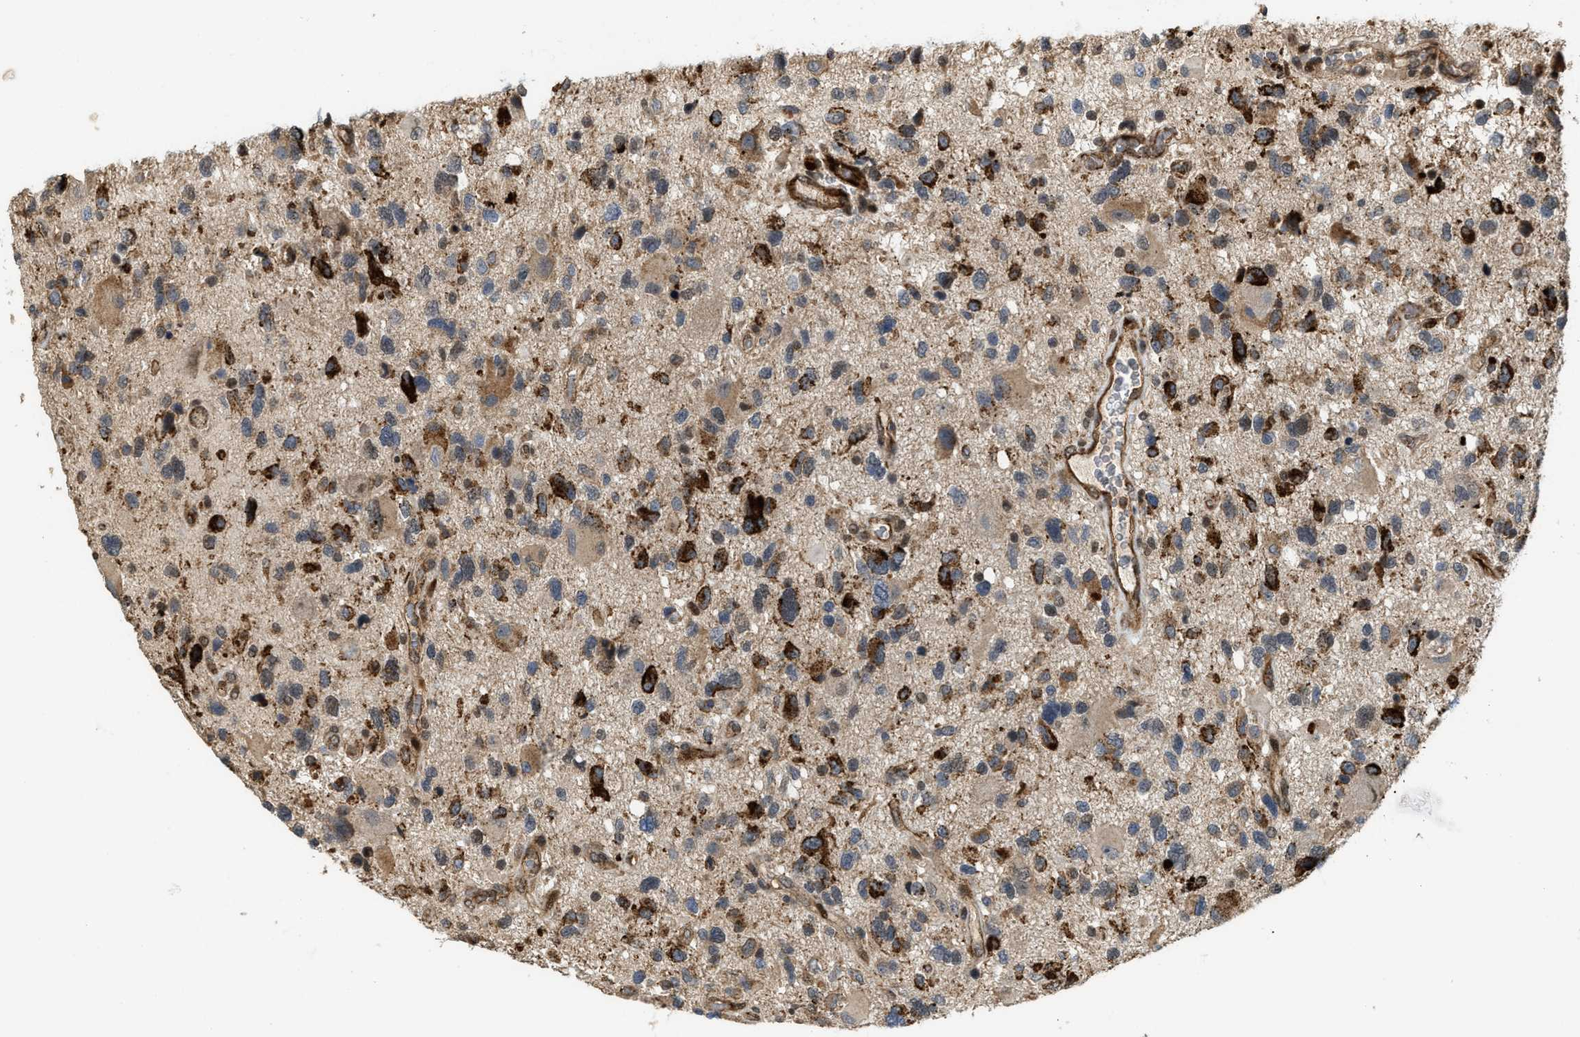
{"staining": {"intensity": "strong", "quantity": "25%-75%", "location": "cytoplasmic/membranous"}, "tissue": "glioma", "cell_type": "Tumor cells", "image_type": "cancer", "snomed": [{"axis": "morphology", "description": "Glioma, malignant, High grade"}, {"axis": "topography", "description": "Brain"}], "caption": "Immunohistochemistry micrograph of neoplastic tissue: human high-grade glioma (malignant) stained using IHC exhibits high levels of strong protein expression localized specifically in the cytoplasmic/membranous of tumor cells, appearing as a cytoplasmic/membranous brown color.", "gene": "DPF2", "patient": {"sex": "male", "age": 33}}